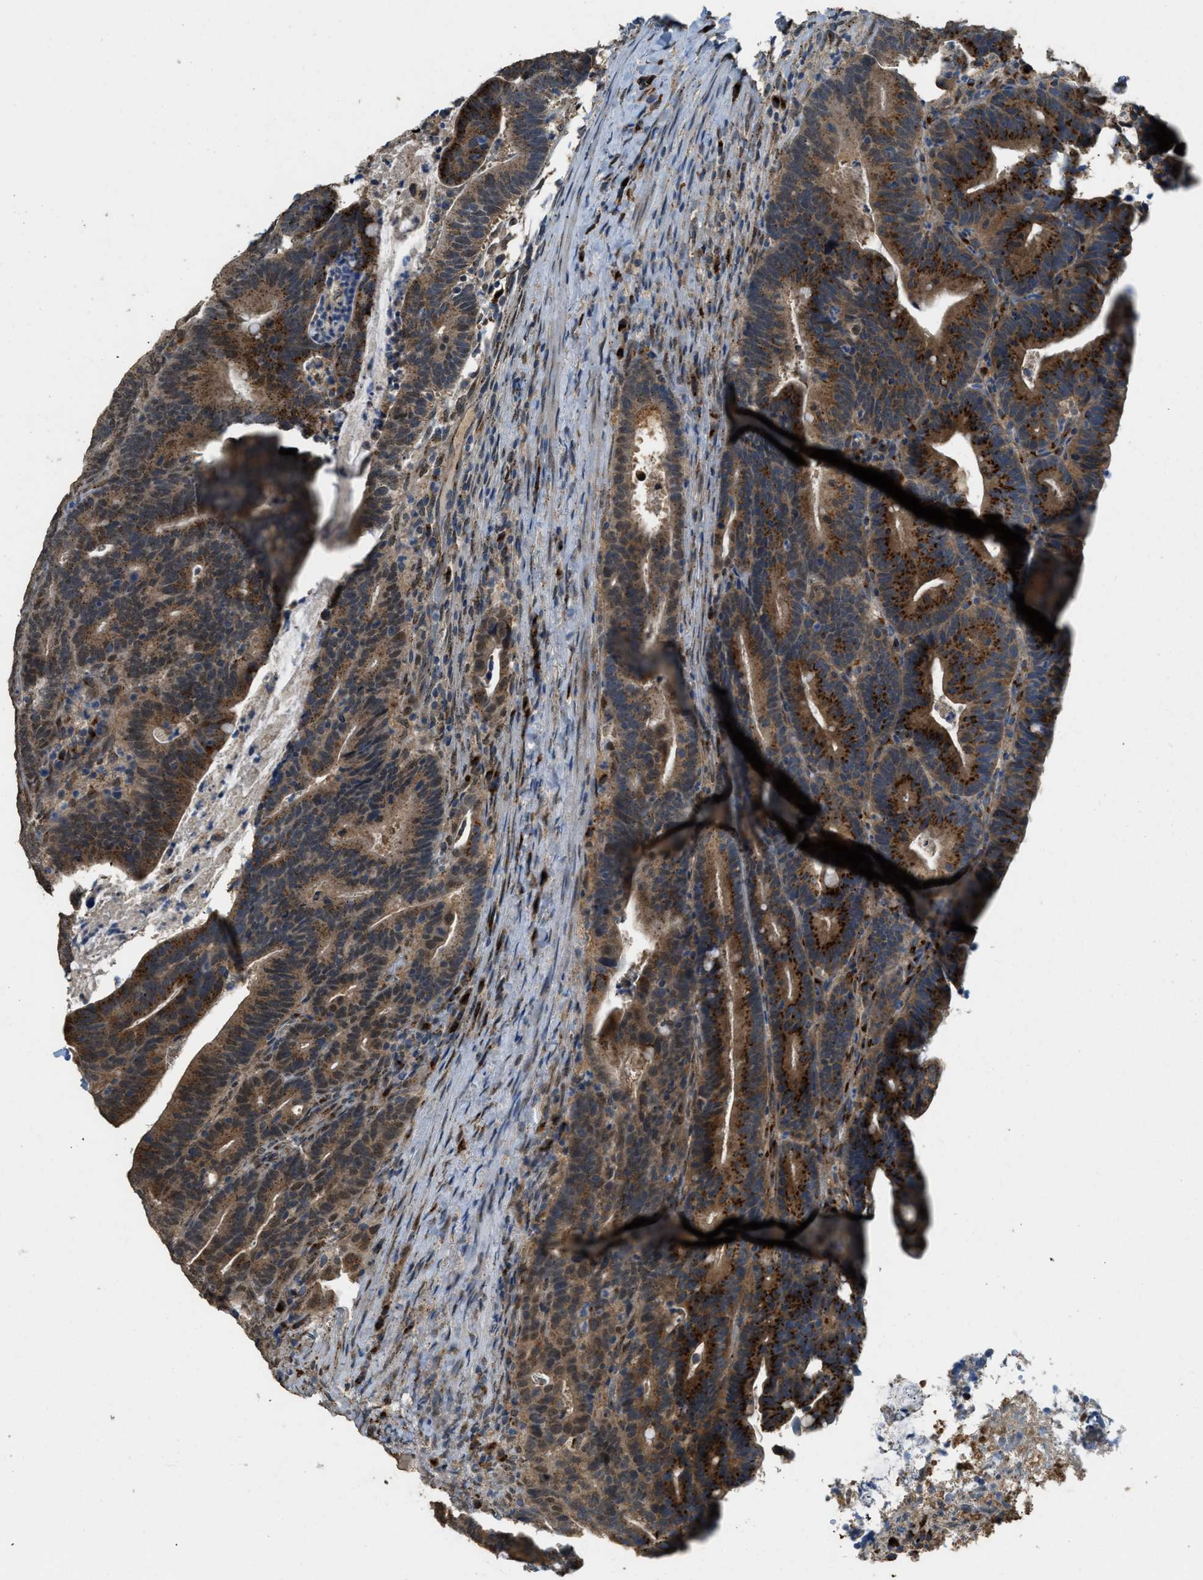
{"staining": {"intensity": "moderate", "quantity": ">75%", "location": "cytoplasmic/membranous,nuclear"}, "tissue": "colorectal cancer", "cell_type": "Tumor cells", "image_type": "cancer", "snomed": [{"axis": "morphology", "description": "Adenocarcinoma, NOS"}, {"axis": "topography", "description": "Colon"}], "caption": "There is medium levels of moderate cytoplasmic/membranous and nuclear staining in tumor cells of adenocarcinoma (colorectal), as demonstrated by immunohistochemical staining (brown color).", "gene": "IPO7", "patient": {"sex": "female", "age": 66}}